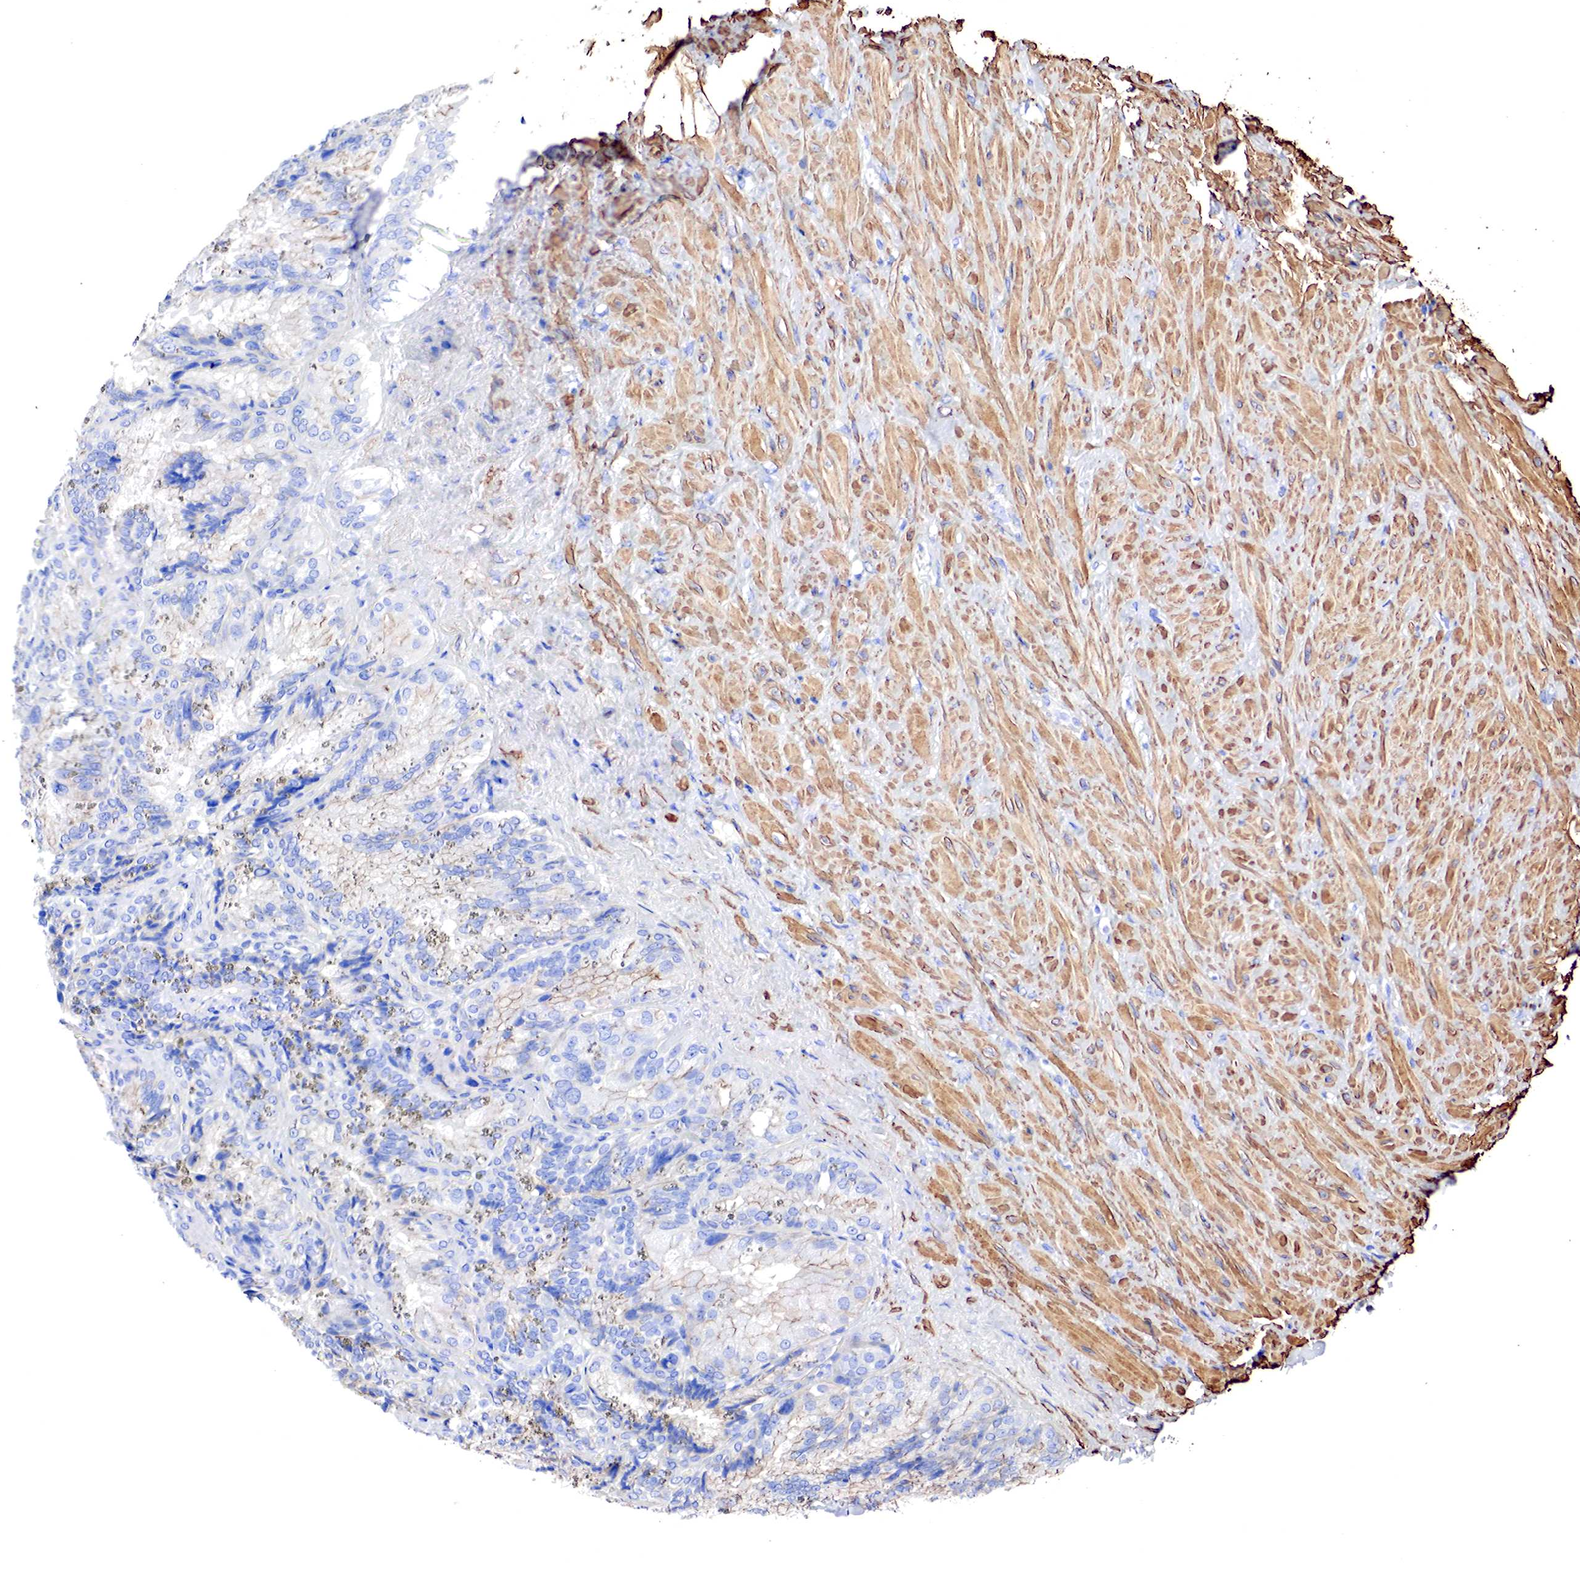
{"staining": {"intensity": "negative", "quantity": "none", "location": "none"}, "tissue": "seminal vesicle", "cell_type": "Glandular cells", "image_type": "normal", "snomed": [{"axis": "morphology", "description": "Normal tissue, NOS"}, {"axis": "topography", "description": "Seminal veicle"}], "caption": "Seminal vesicle stained for a protein using immunohistochemistry (IHC) exhibits no positivity glandular cells.", "gene": "TPM1", "patient": {"sex": "male", "age": 69}}